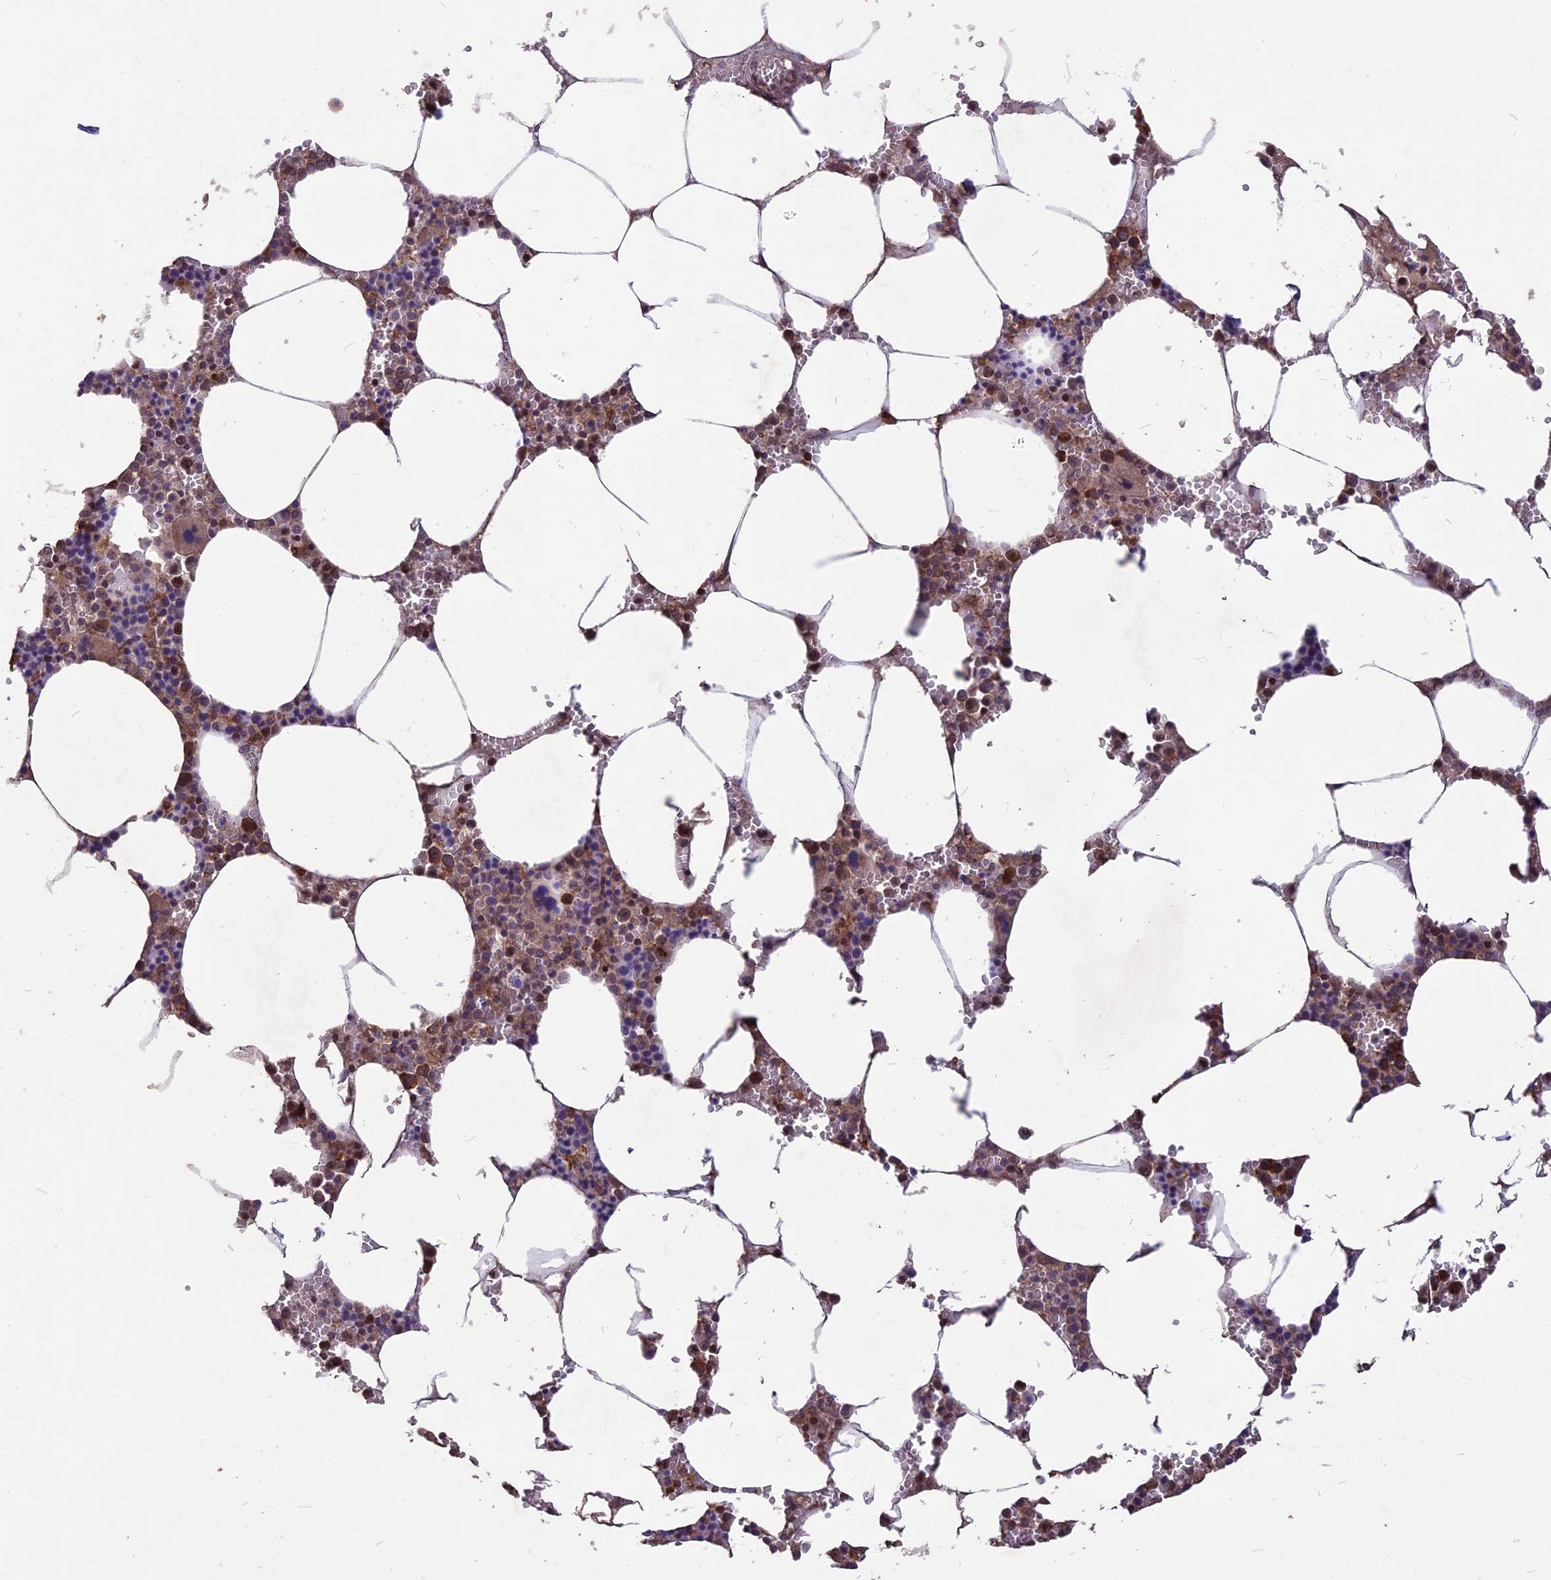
{"staining": {"intensity": "moderate", "quantity": ">75%", "location": "cytoplasmic/membranous"}, "tissue": "bone marrow", "cell_type": "Hematopoietic cells", "image_type": "normal", "snomed": [{"axis": "morphology", "description": "Normal tissue, NOS"}, {"axis": "topography", "description": "Bone marrow"}], "caption": "A histopathology image showing moderate cytoplasmic/membranous staining in approximately >75% of hematopoietic cells in benign bone marrow, as visualized by brown immunohistochemical staining.", "gene": "ZNF598", "patient": {"sex": "male", "age": 70}}